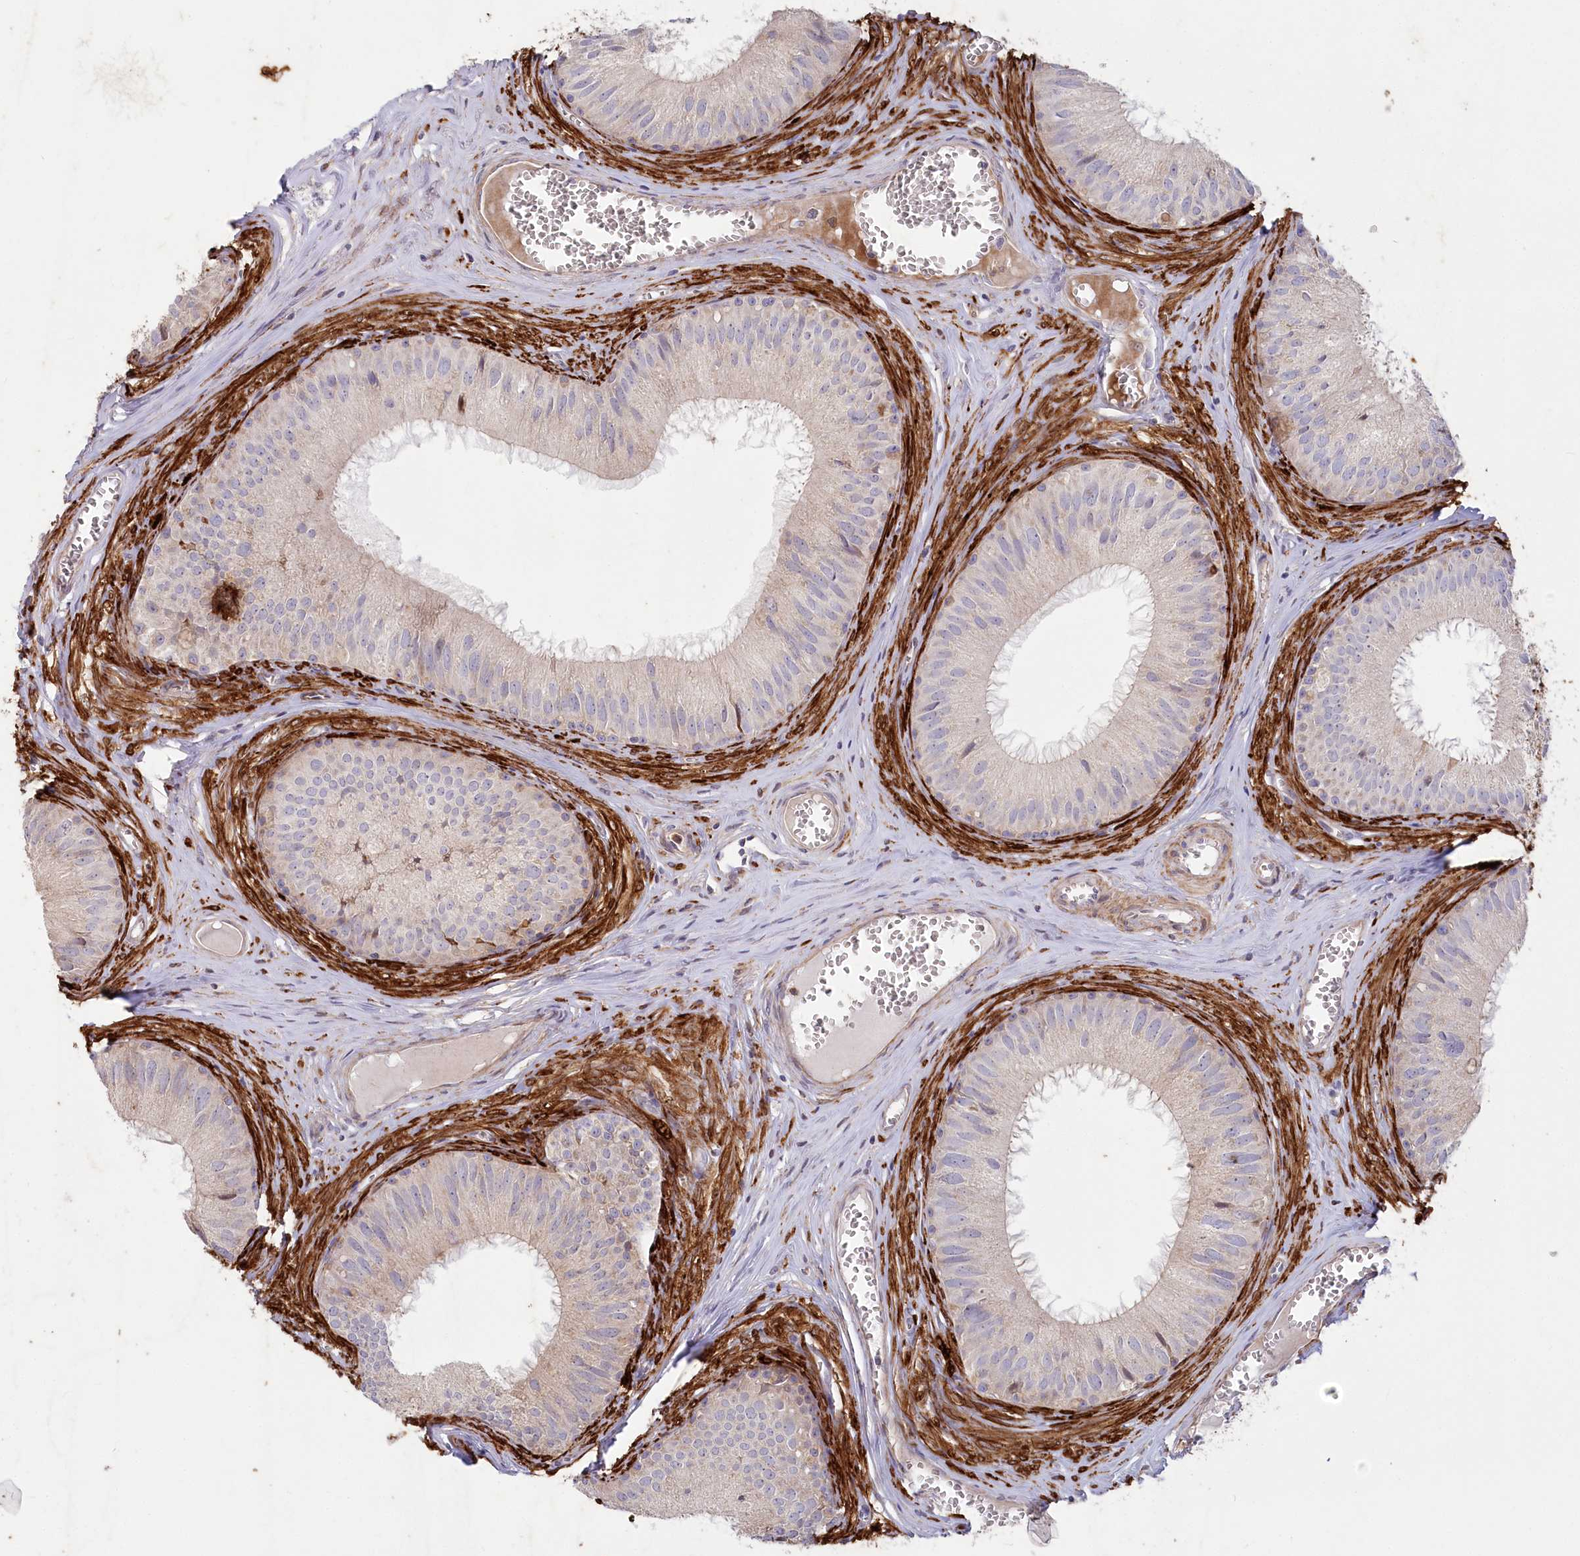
{"staining": {"intensity": "weak", "quantity": "<25%", "location": "cytoplasmic/membranous"}, "tissue": "epididymis", "cell_type": "Glandular cells", "image_type": "normal", "snomed": [{"axis": "morphology", "description": "Normal tissue, NOS"}, {"axis": "topography", "description": "Epididymis"}], "caption": "Epididymis was stained to show a protein in brown. There is no significant staining in glandular cells. (DAB immunohistochemistry (IHC), high magnification).", "gene": "MTG1", "patient": {"sex": "male", "age": 36}}